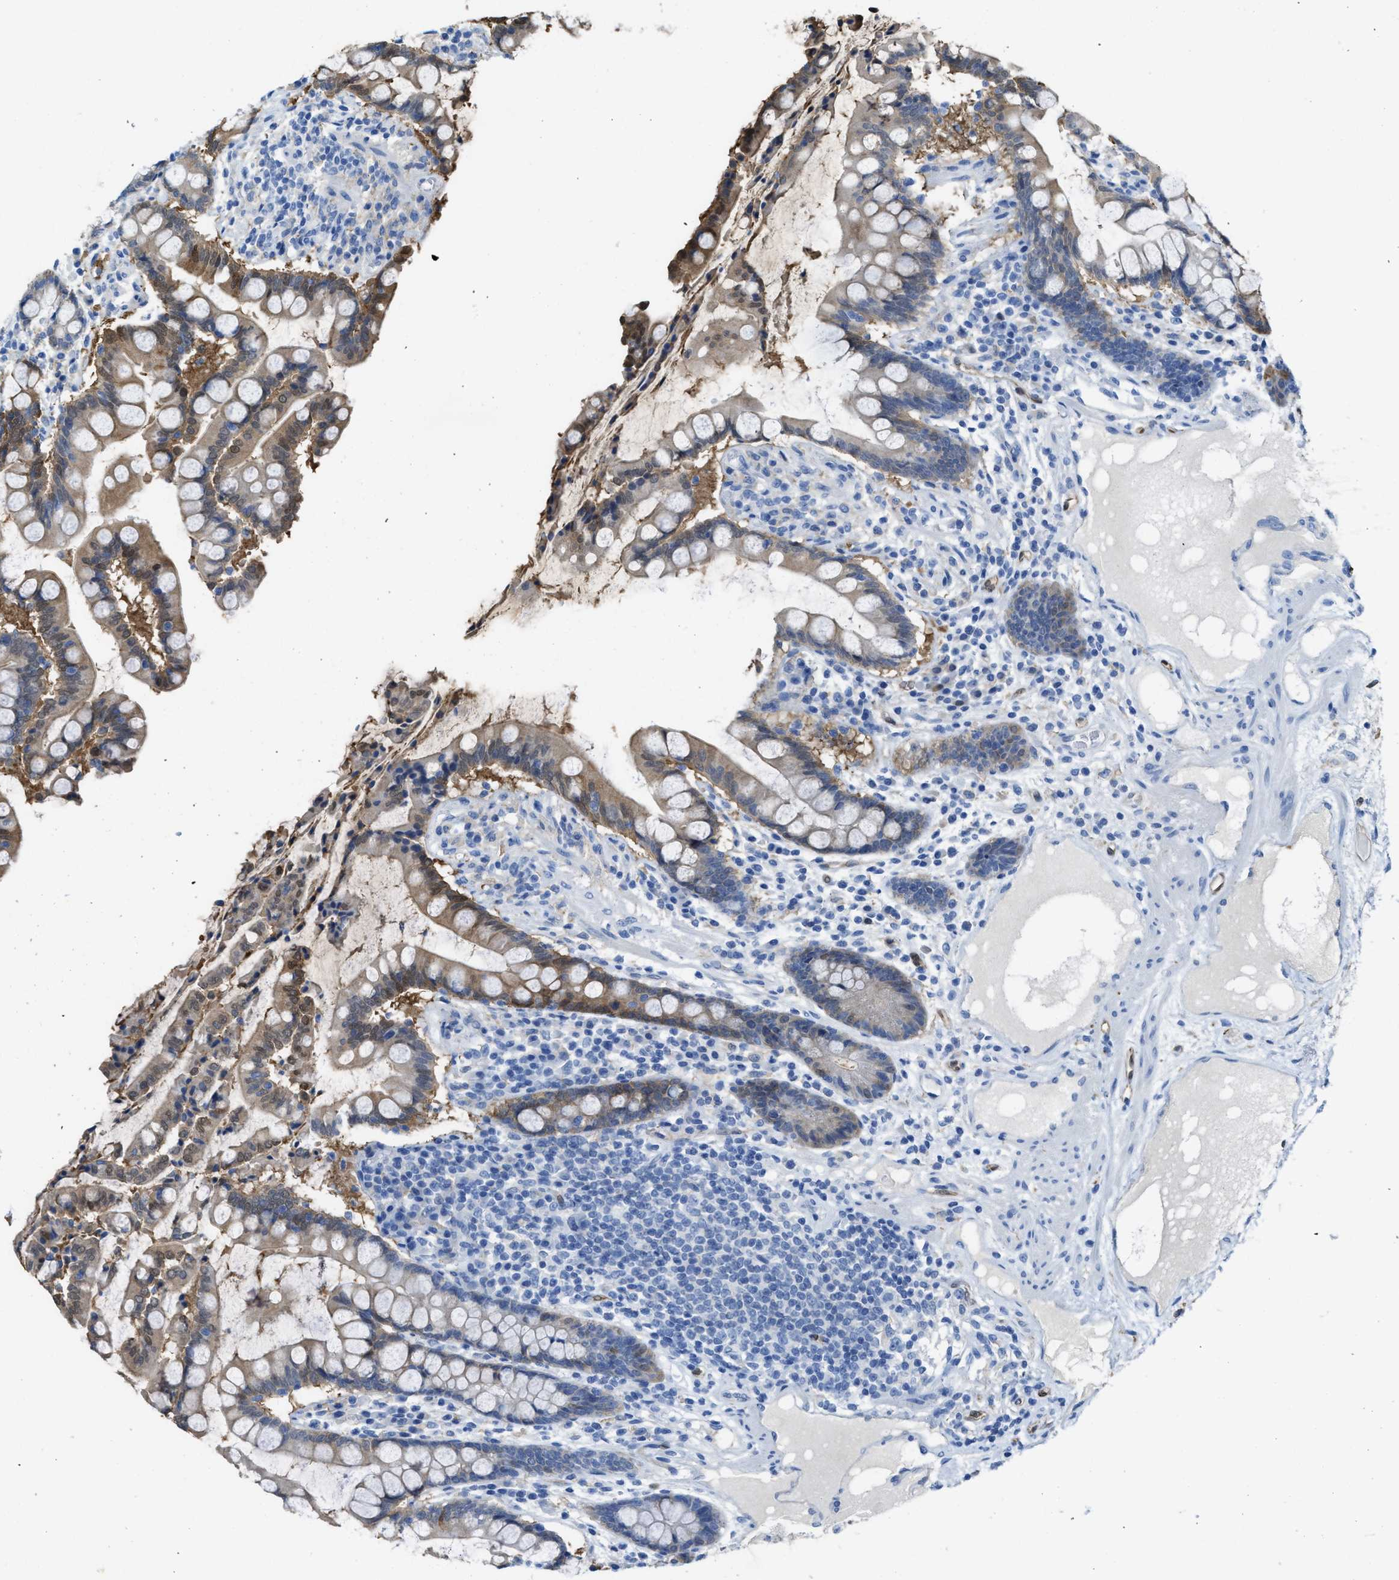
{"staining": {"intensity": "negative", "quantity": "none", "location": "none"}, "tissue": "colon", "cell_type": "Endothelial cells", "image_type": "normal", "snomed": [{"axis": "morphology", "description": "Normal tissue, NOS"}, {"axis": "topography", "description": "Colon"}], "caption": "Immunohistochemistry of normal human colon demonstrates no staining in endothelial cells.", "gene": "ASS1", "patient": {"sex": "male", "age": 73}}